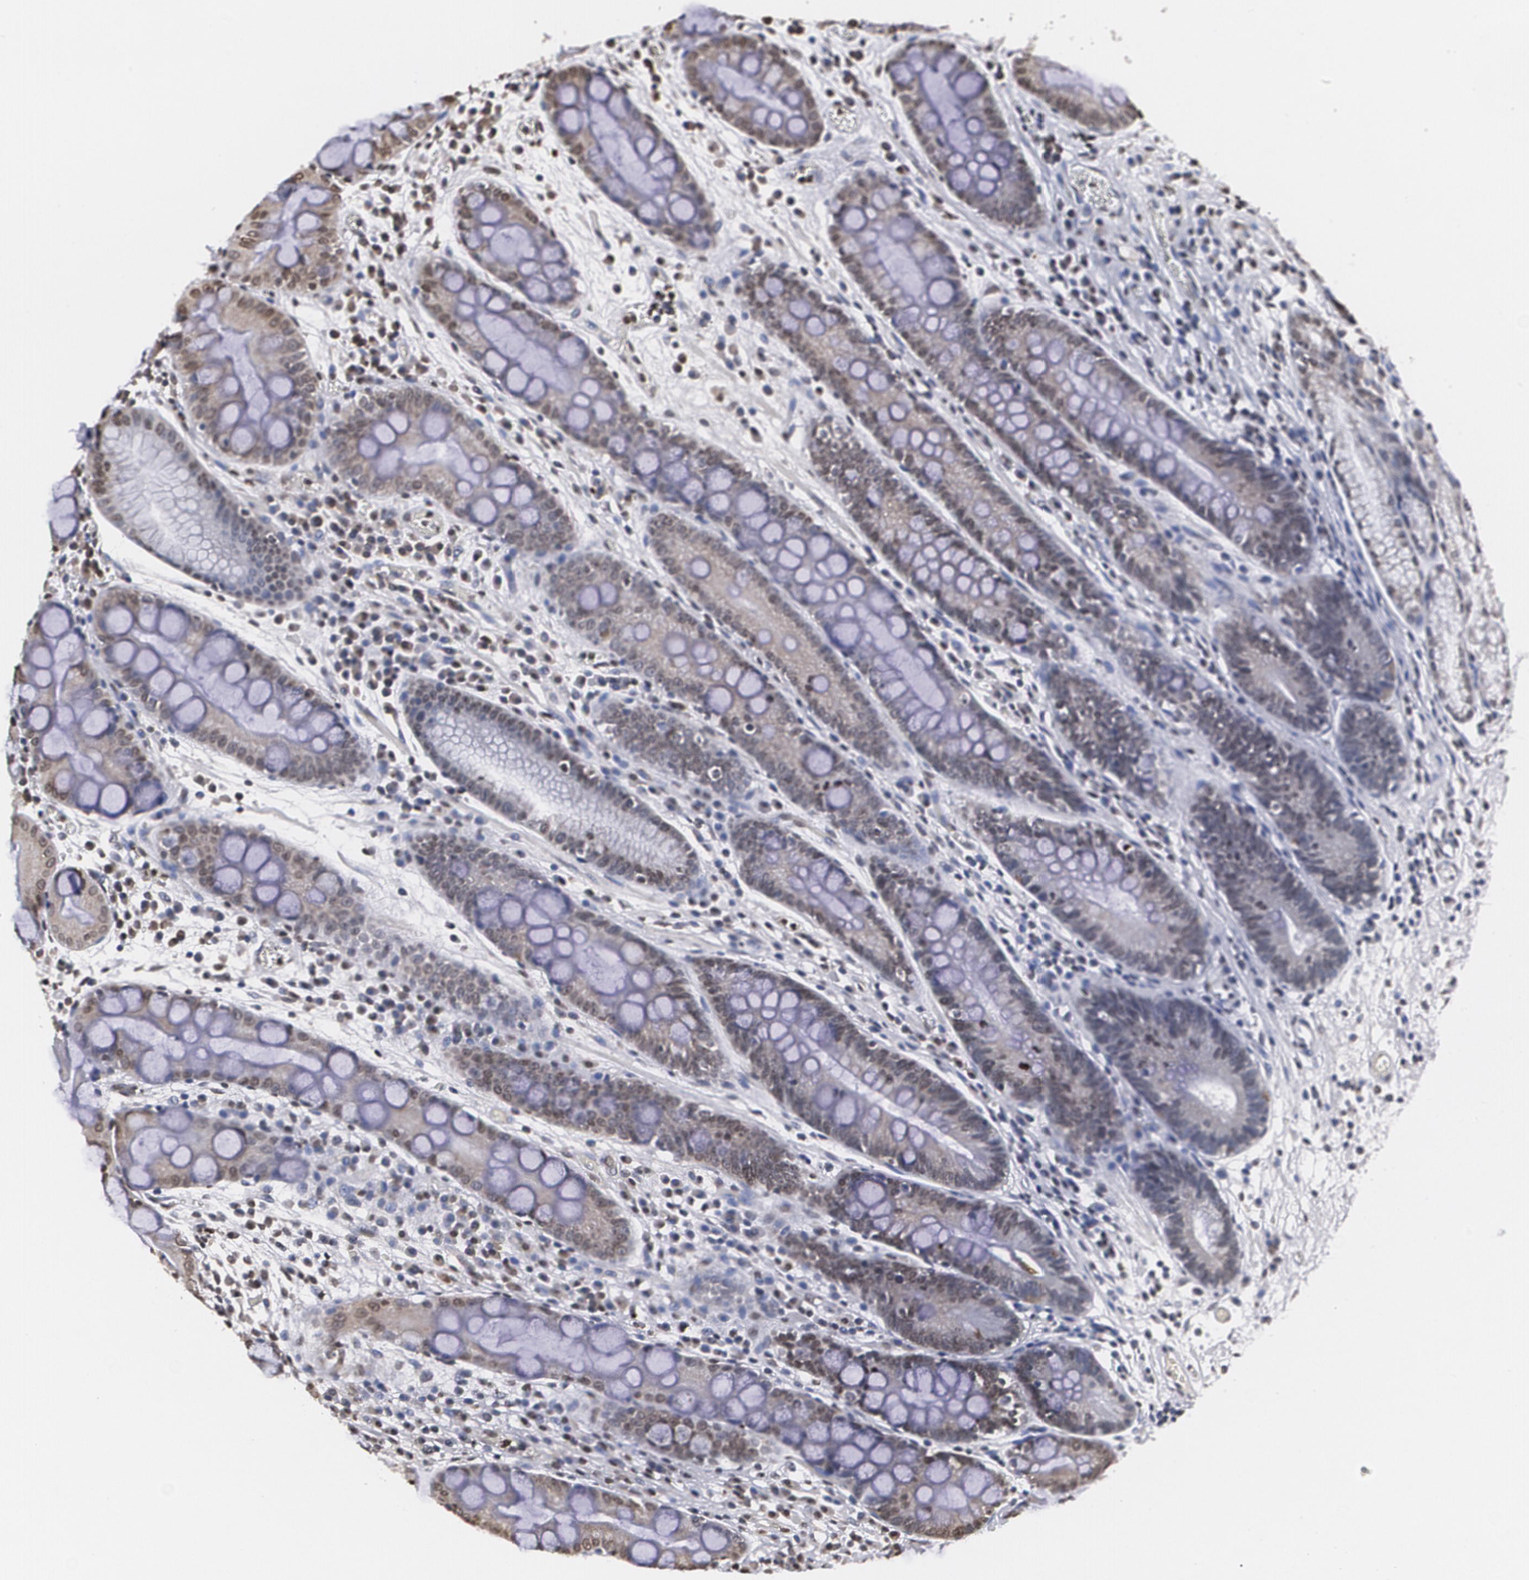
{"staining": {"intensity": "moderate", "quantity": ">75%", "location": "cytoplasmic/membranous"}, "tissue": "stomach", "cell_type": "Glandular cells", "image_type": "normal", "snomed": [{"axis": "morphology", "description": "Normal tissue, NOS"}, {"axis": "morphology", "description": "Inflammation, NOS"}, {"axis": "topography", "description": "Stomach, lower"}], "caption": "Moderate cytoplasmic/membranous positivity for a protein is identified in about >75% of glandular cells of normal stomach using IHC.", "gene": "MVP", "patient": {"sex": "male", "age": 59}}